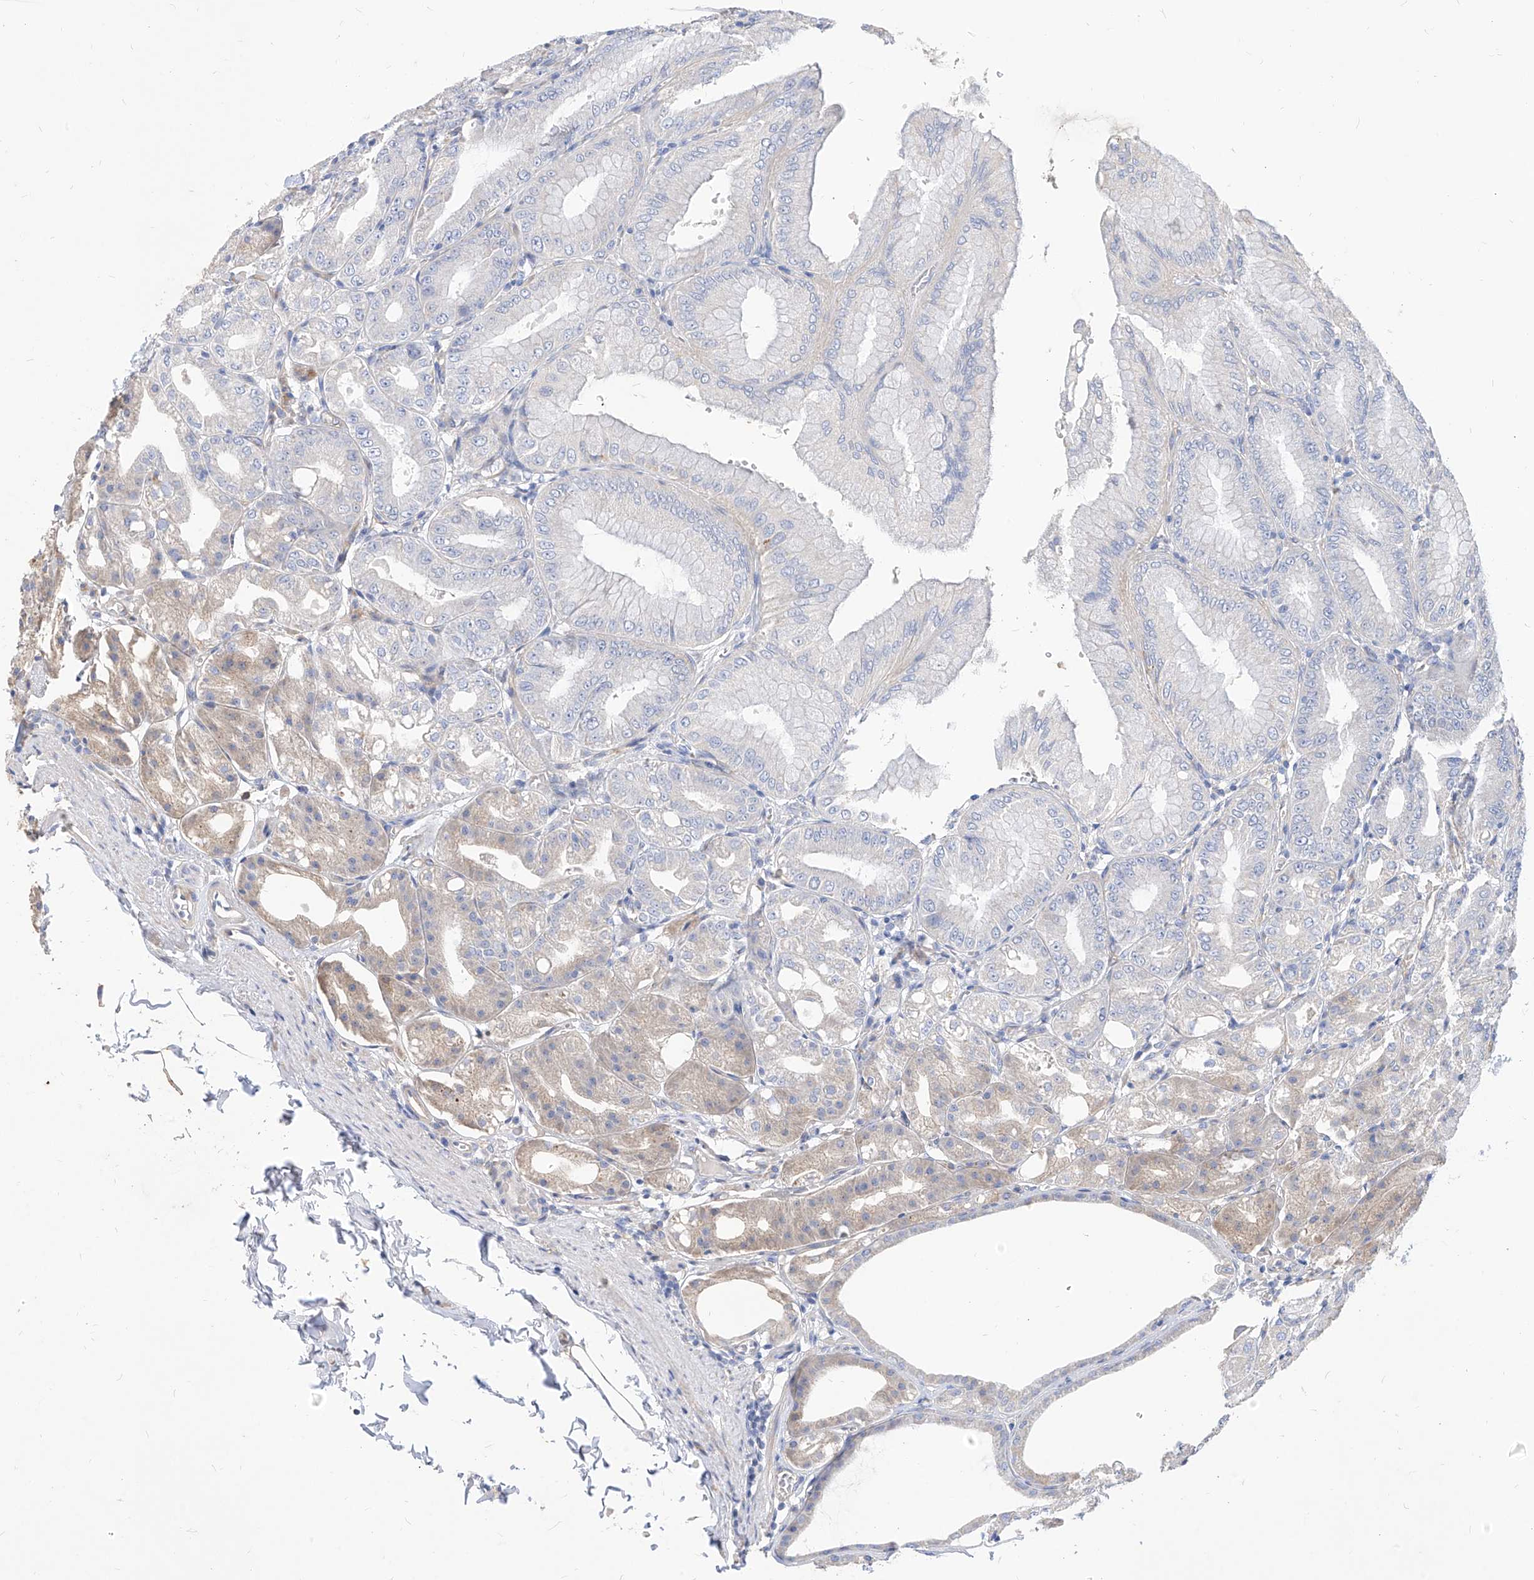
{"staining": {"intensity": "weak", "quantity": "<25%", "location": "cytoplasmic/membranous"}, "tissue": "stomach", "cell_type": "Glandular cells", "image_type": "normal", "snomed": [{"axis": "morphology", "description": "Normal tissue, NOS"}, {"axis": "topography", "description": "Stomach, lower"}], "caption": "An immunohistochemistry histopathology image of normal stomach is shown. There is no staining in glandular cells of stomach.", "gene": "SCGB2A1", "patient": {"sex": "male", "age": 71}}